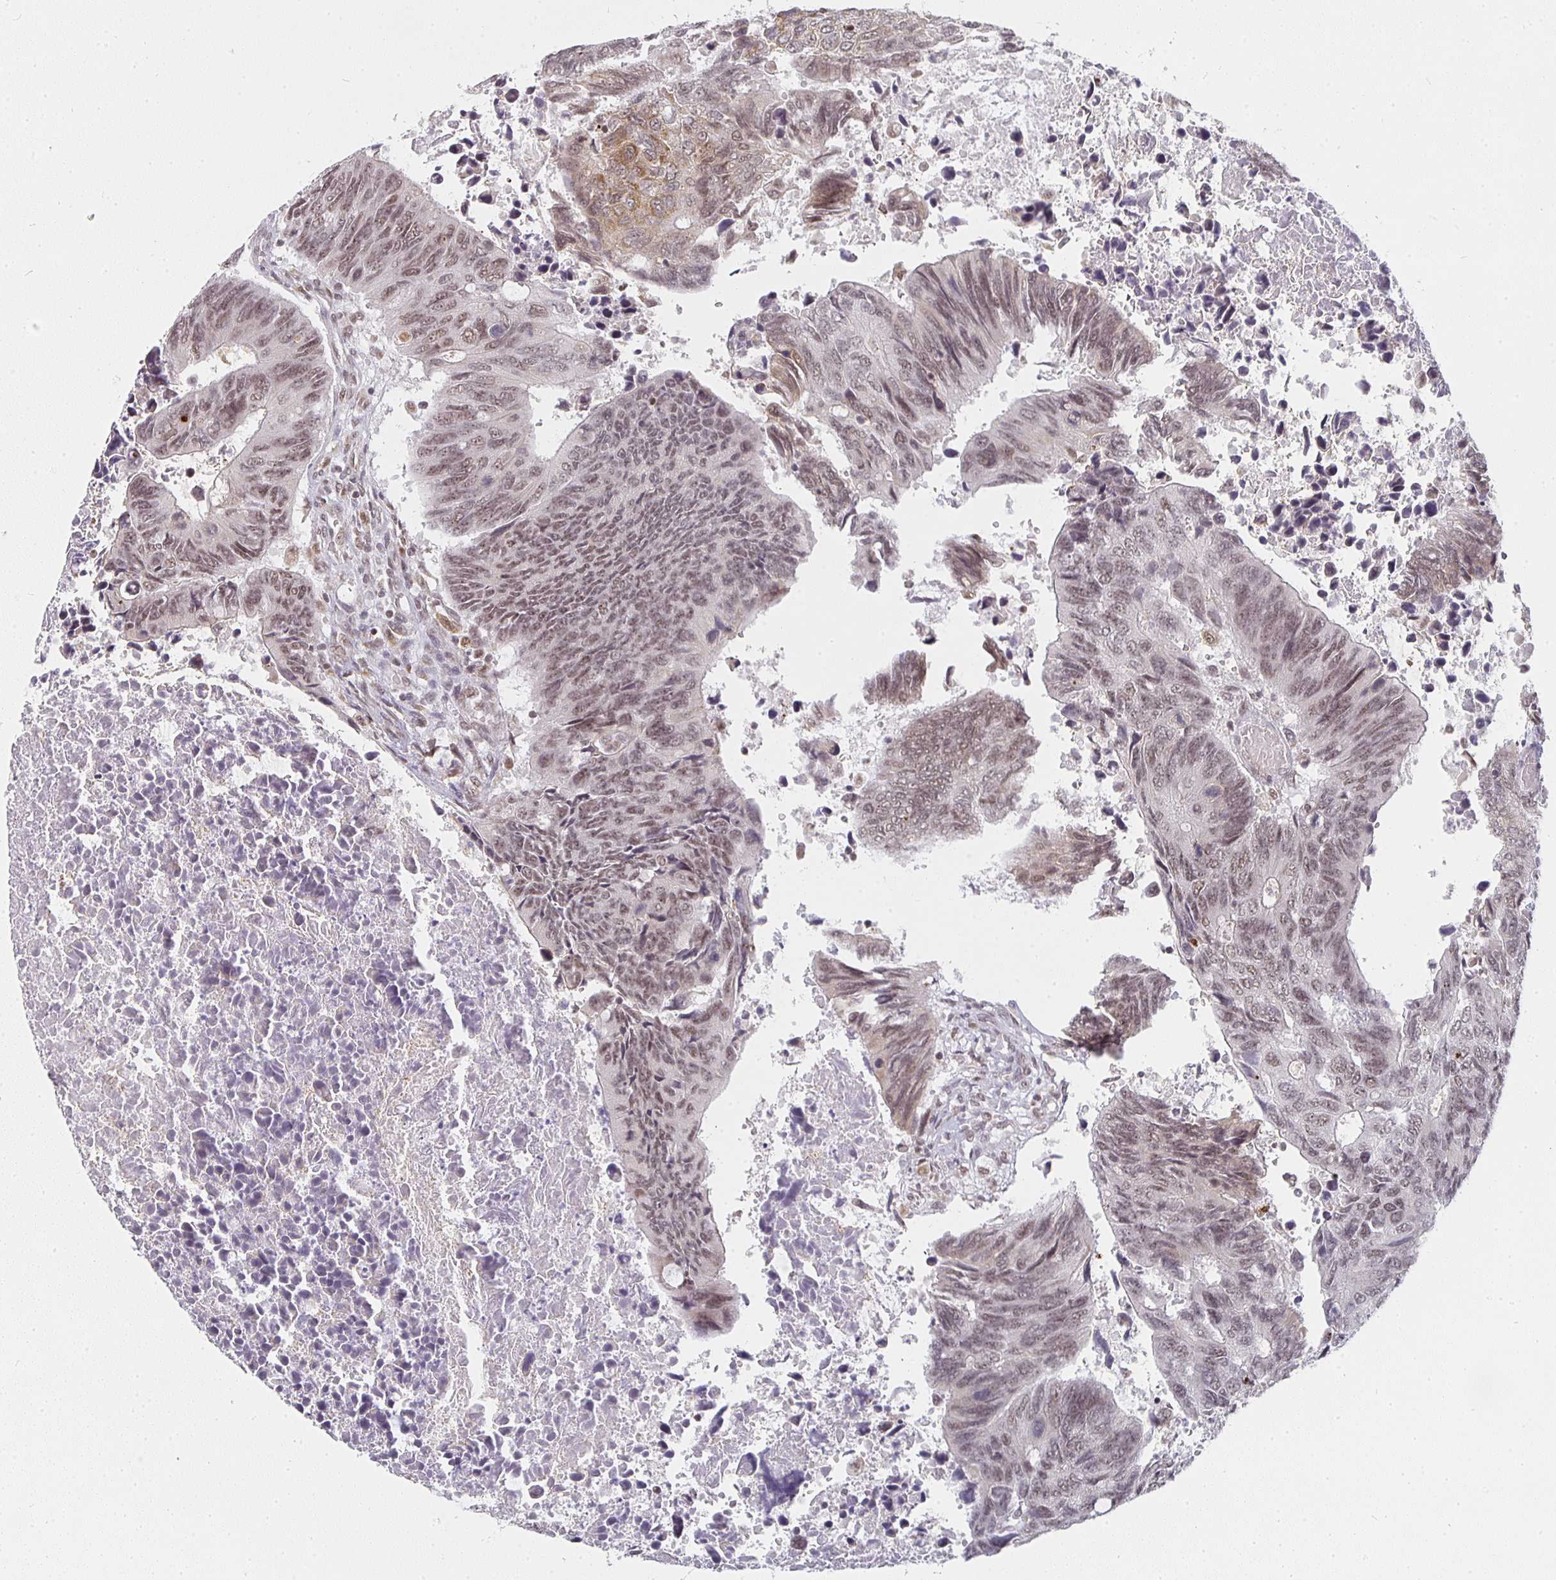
{"staining": {"intensity": "weak", "quantity": ">75%", "location": "nuclear"}, "tissue": "colorectal cancer", "cell_type": "Tumor cells", "image_type": "cancer", "snomed": [{"axis": "morphology", "description": "Adenocarcinoma, NOS"}, {"axis": "topography", "description": "Colon"}], "caption": "Colorectal cancer was stained to show a protein in brown. There is low levels of weak nuclear staining in about >75% of tumor cells.", "gene": "SMARCA2", "patient": {"sex": "male", "age": 87}}